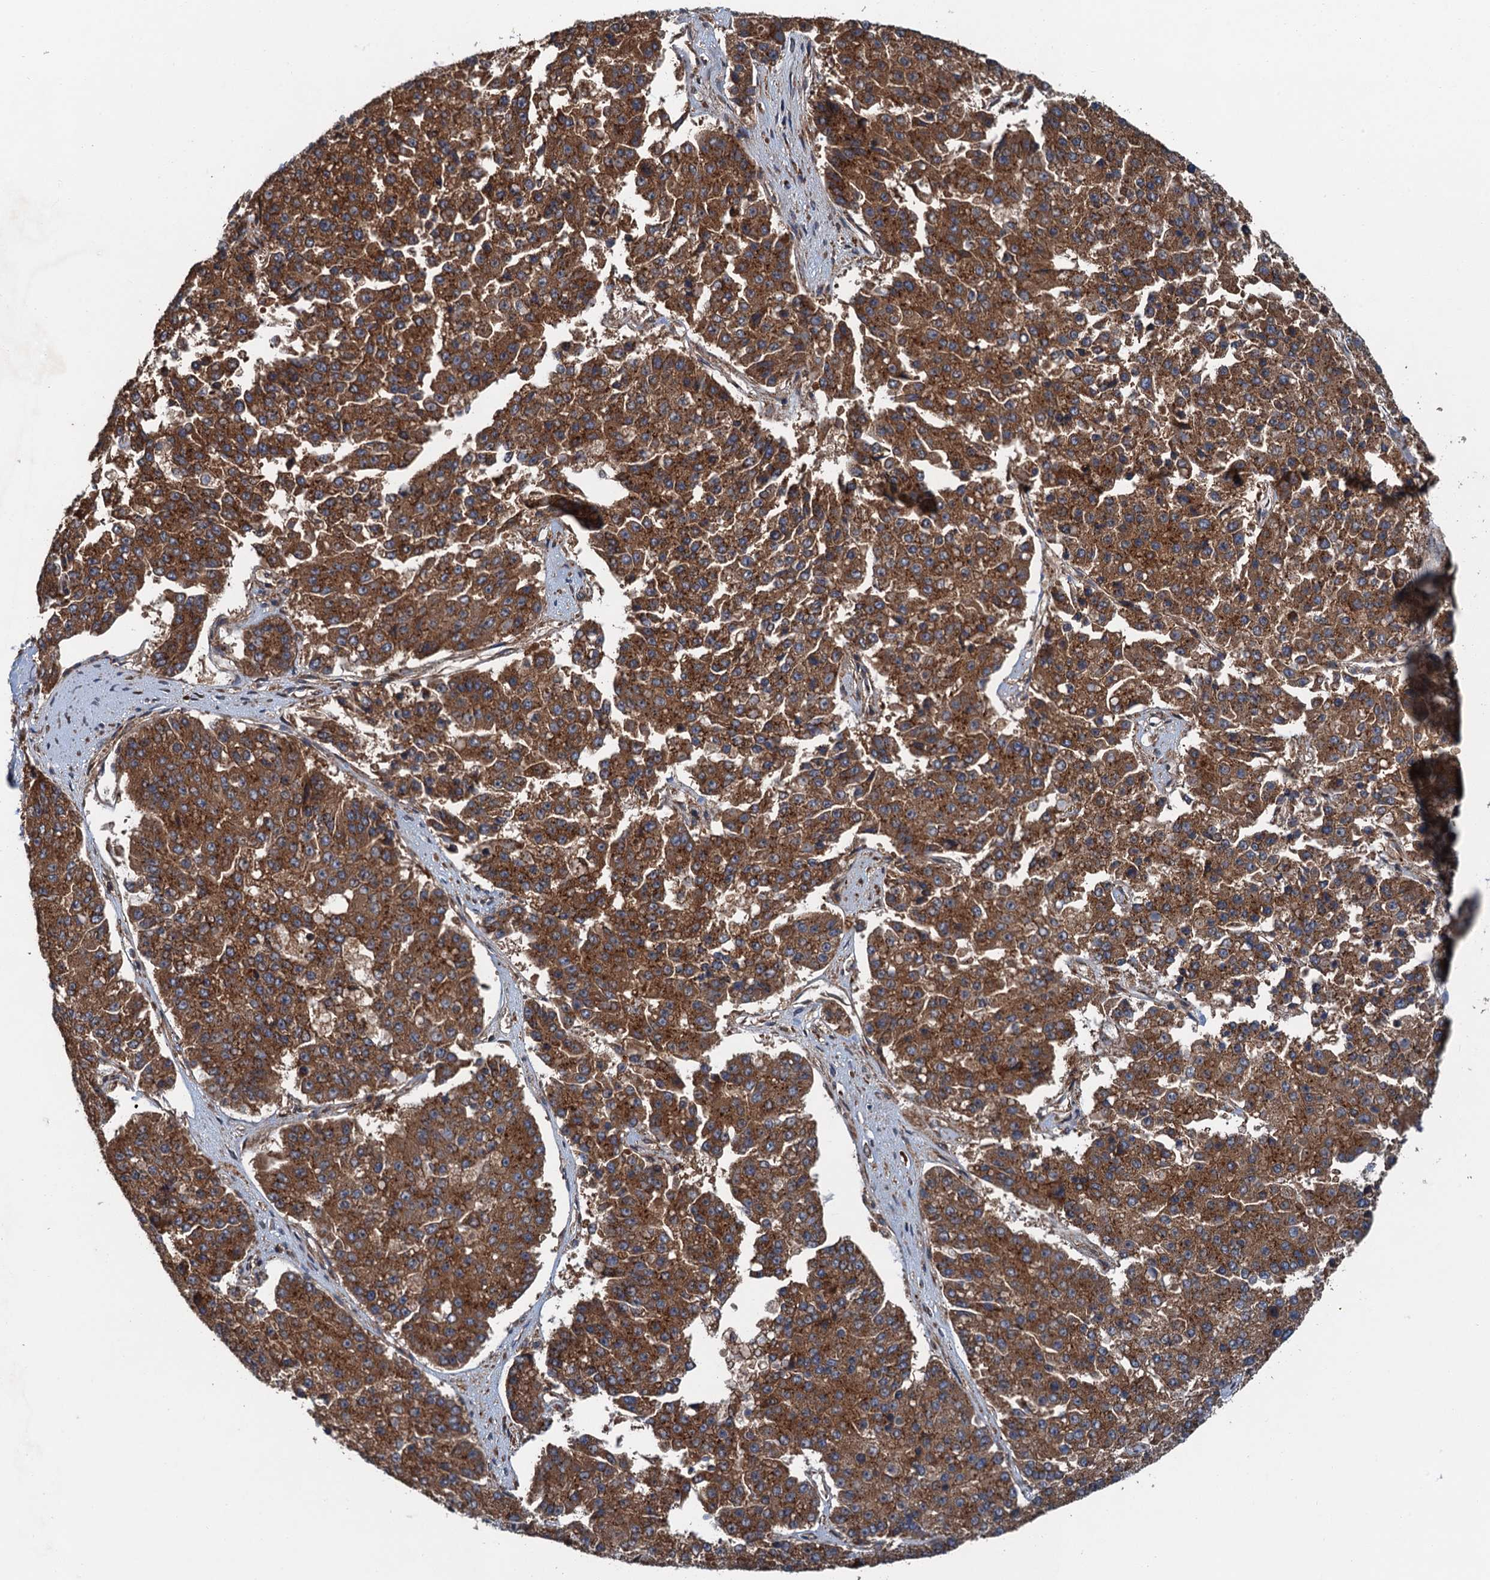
{"staining": {"intensity": "strong", "quantity": ">75%", "location": "cytoplasmic/membranous"}, "tissue": "pancreatic cancer", "cell_type": "Tumor cells", "image_type": "cancer", "snomed": [{"axis": "morphology", "description": "Adenocarcinoma, NOS"}, {"axis": "topography", "description": "Pancreas"}], "caption": "Human pancreatic cancer (adenocarcinoma) stained with a brown dye shows strong cytoplasmic/membranous positive expression in approximately >75% of tumor cells.", "gene": "COG3", "patient": {"sex": "male", "age": 50}}